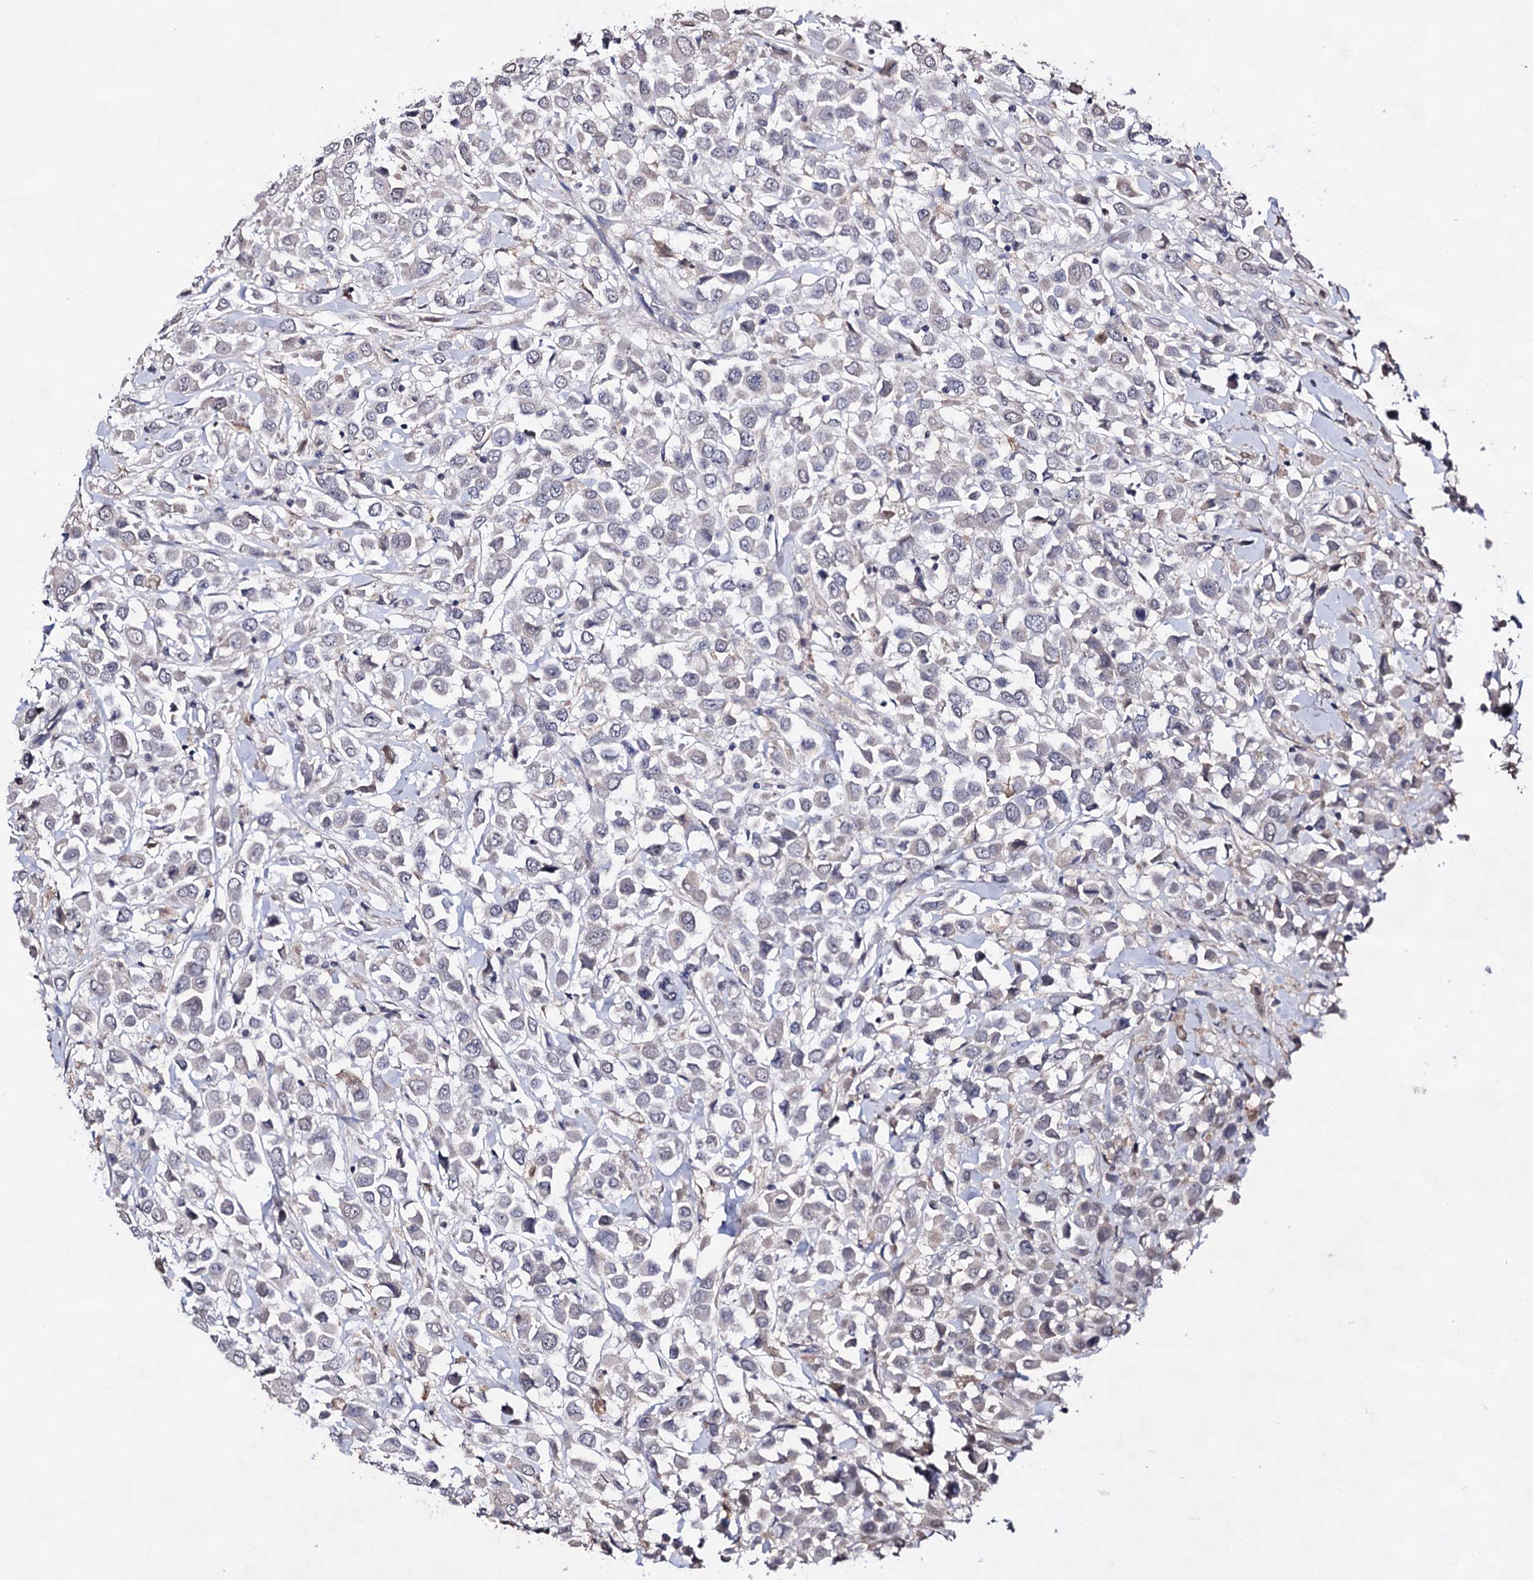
{"staining": {"intensity": "weak", "quantity": "25%-75%", "location": "cytoplasmic/membranous"}, "tissue": "breast cancer", "cell_type": "Tumor cells", "image_type": "cancer", "snomed": [{"axis": "morphology", "description": "Duct carcinoma"}, {"axis": "topography", "description": "Breast"}], "caption": "Breast cancer (infiltrating ductal carcinoma) tissue shows weak cytoplasmic/membranous positivity in approximately 25%-75% of tumor cells The staining was performed using DAB, with brown indicating positive protein expression. Nuclei are stained blue with hematoxylin.", "gene": "PLIN1", "patient": {"sex": "female", "age": 61}}